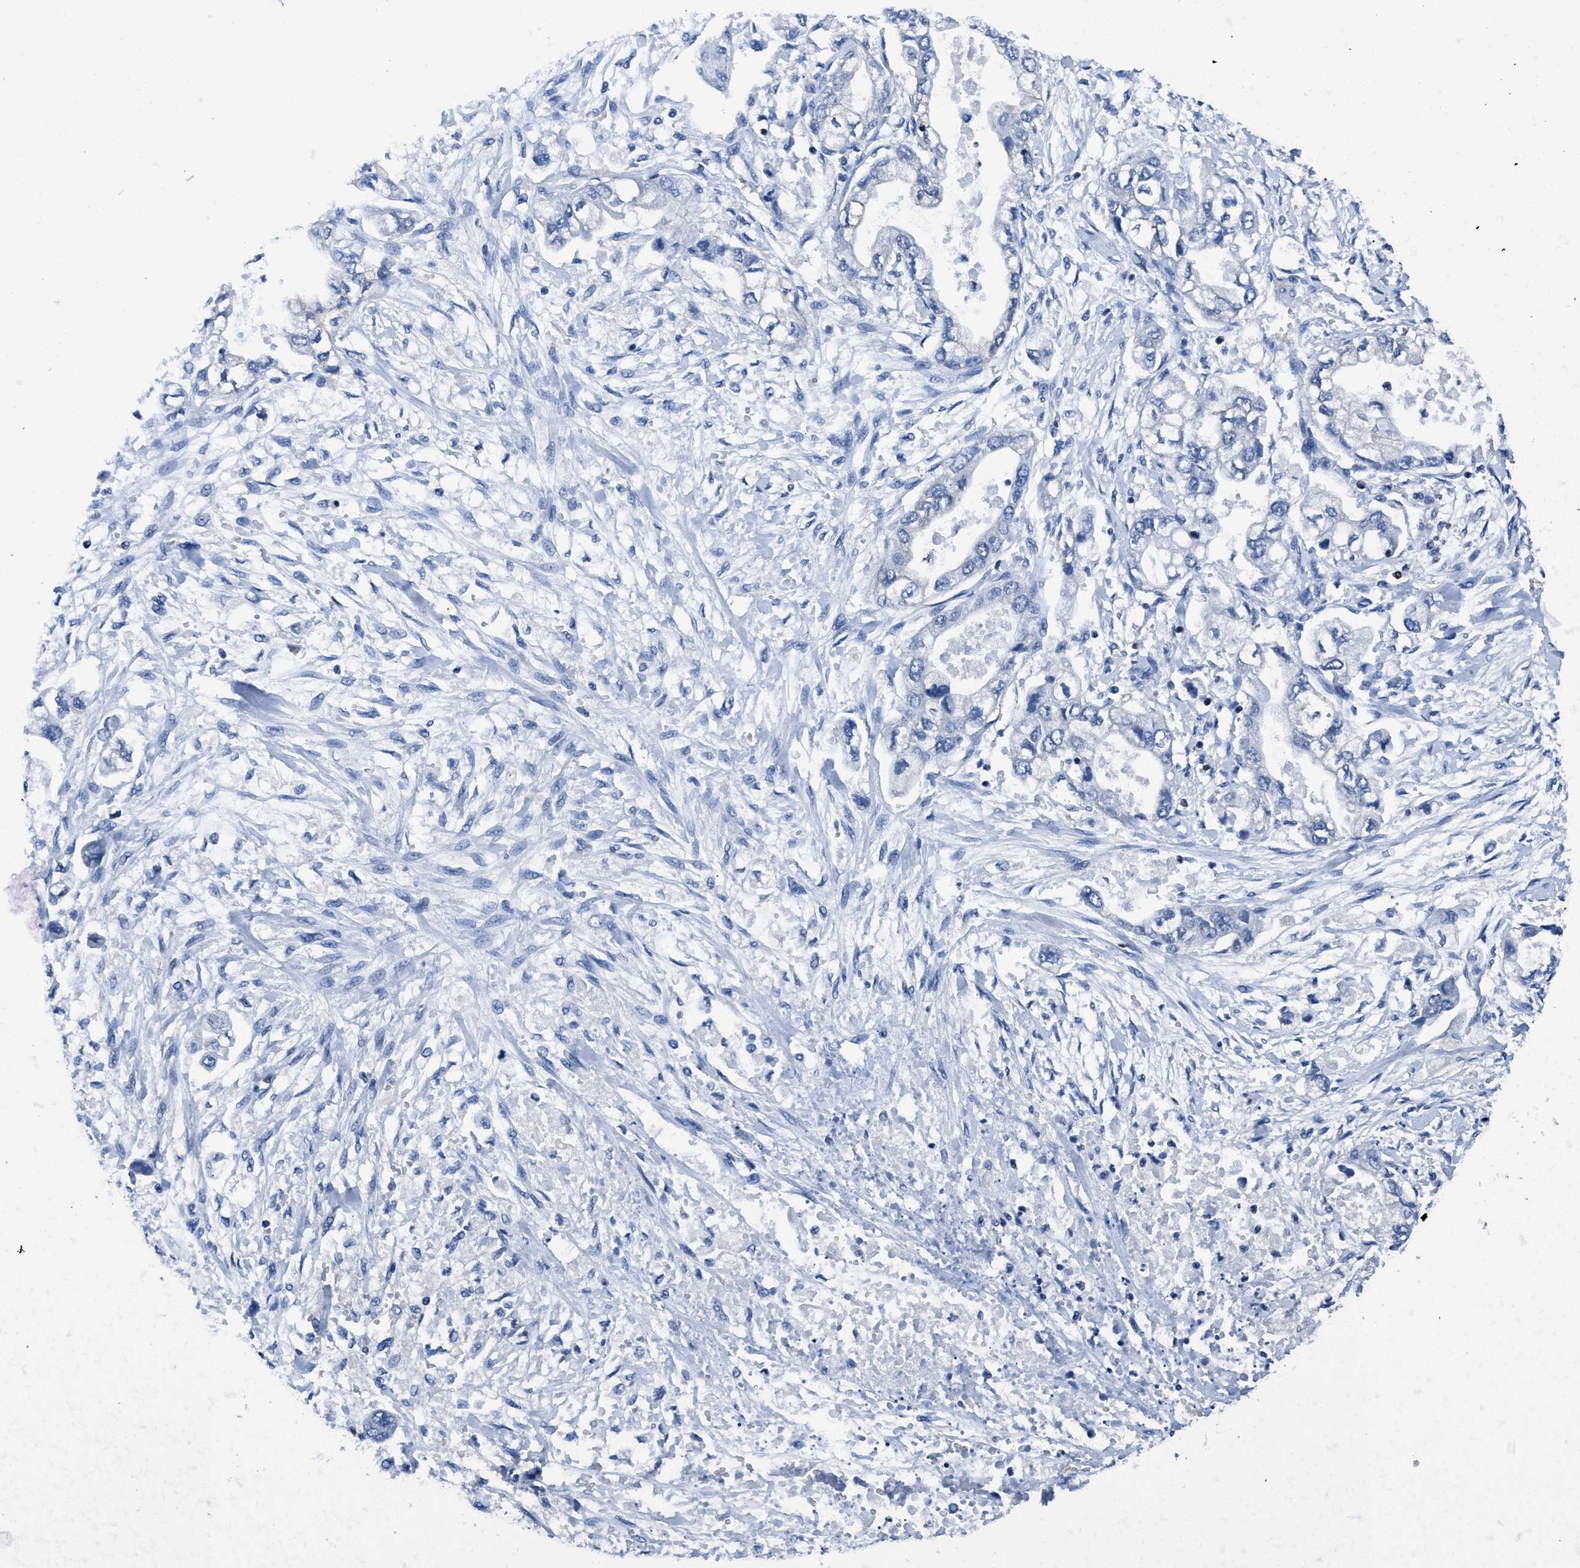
{"staining": {"intensity": "moderate", "quantity": "25%-75%", "location": "cytoplasmic/membranous"}, "tissue": "stomach cancer", "cell_type": "Tumor cells", "image_type": "cancer", "snomed": [{"axis": "morphology", "description": "Normal tissue, NOS"}, {"axis": "morphology", "description": "Adenocarcinoma, NOS"}, {"axis": "topography", "description": "Stomach"}], "caption": "This histopathology image displays immunohistochemistry (IHC) staining of stomach cancer, with medium moderate cytoplasmic/membranous positivity in about 25%-75% of tumor cells.", "gene": "ITGA3", "patient": {"sex": "male", "age": 62}}